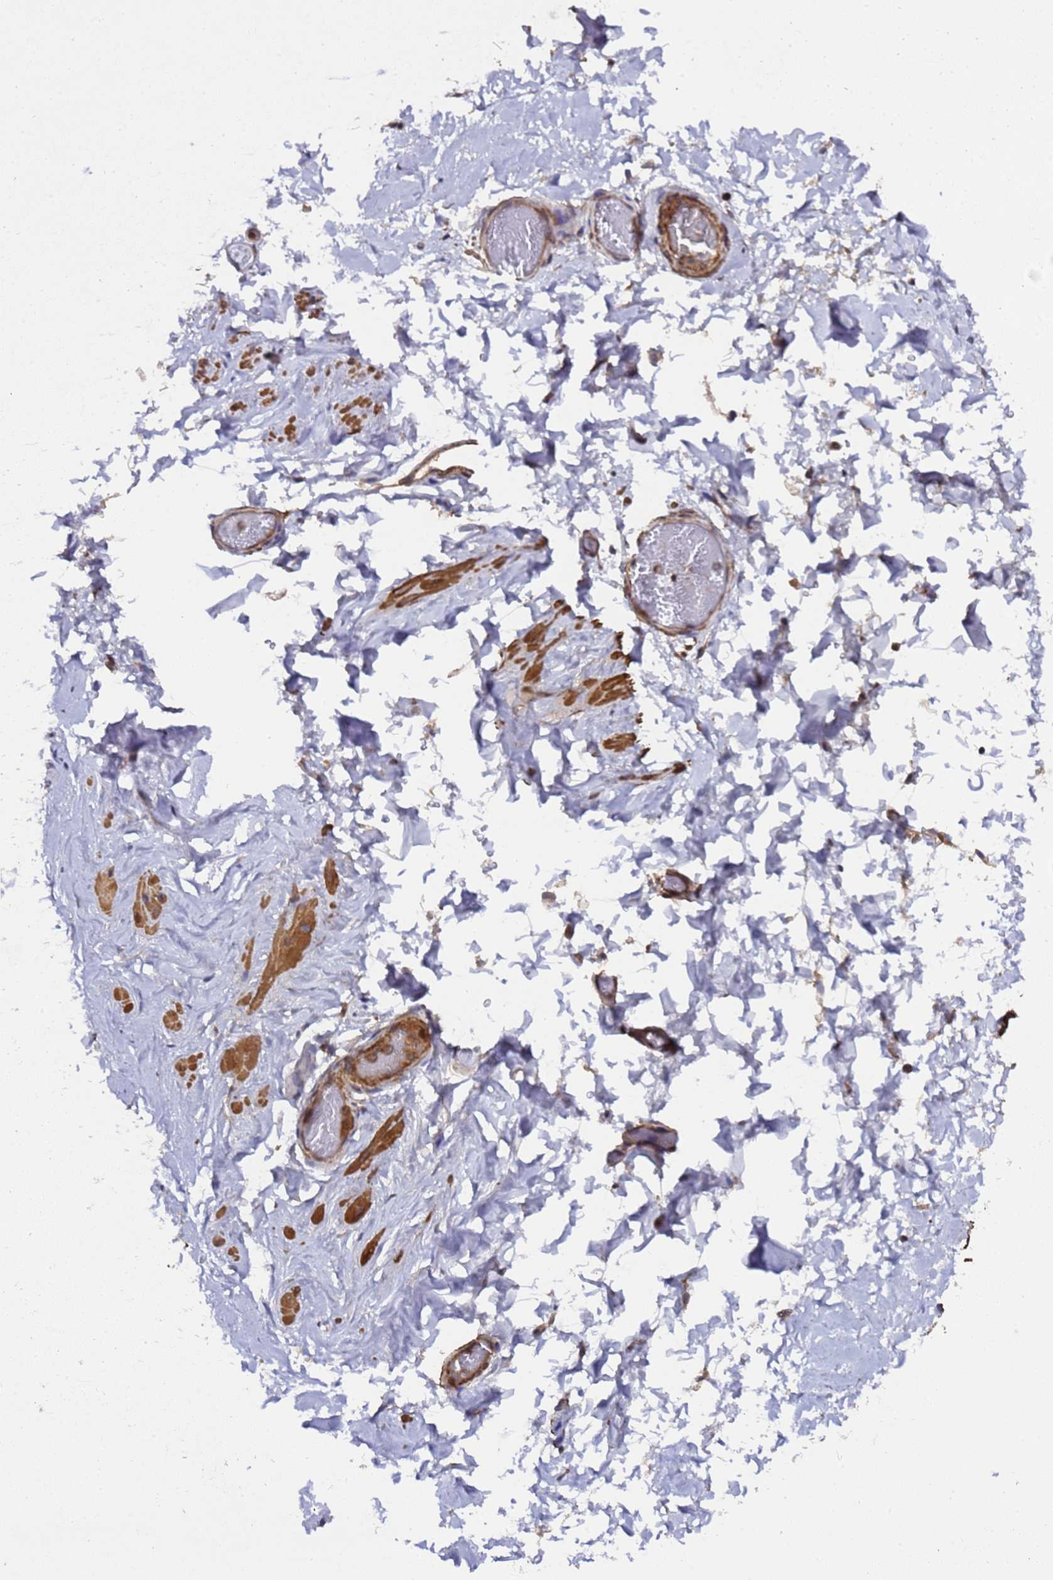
{"staining": {"intensity": "weak", "quantity": ">75%", "location": "cytoplasmic/membranous"}, "tissue": "adipose tissue", "cell_type": "Adipocytes", "image_type": "normal", "snomed": [{"axis": "morphology", "description": "Normal tissue, NOS"}, {"axis": "topography", "description": "Soft tissue"}, {"axis": "topography", "description": "Vascular tissue"}], "caption": "Normal adipose tissue was stained to show a protein in brown. There is low levels of weak cytoplasmic/membranous staining in approximately >75% of adipocytes.", "gene": "GSTCD", "patient": {"sex": "male", "age": 41}}